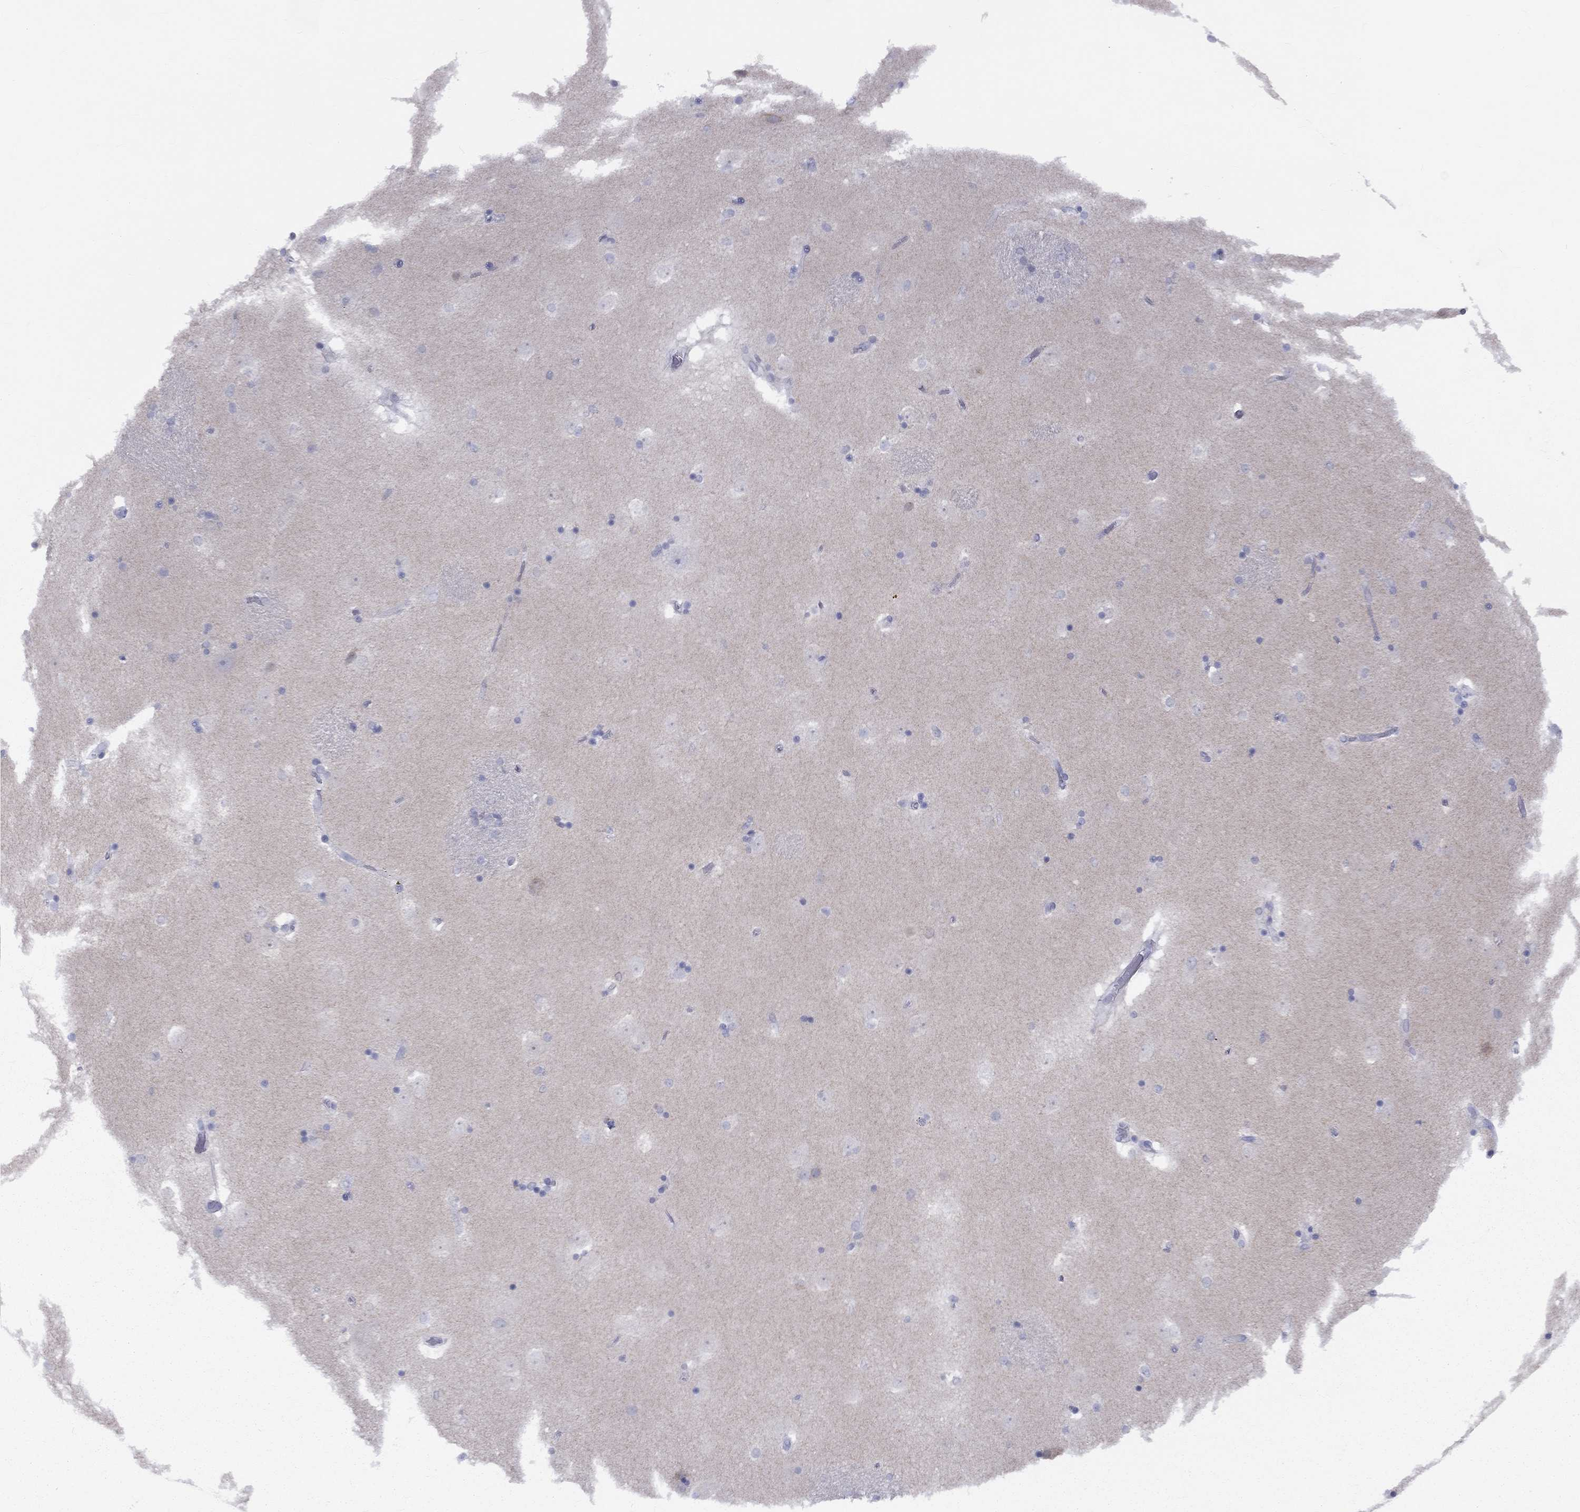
{"staining": {"intensity": "negative", "quantity": "none", "location": "none"}, "tissue": "caudate", "cell_type": "Glial cells", "image_type": "normal", "snomed": [{"axis": "morphology", "description": "Normal tissue, NOS"}, {"axis": "topography", "description": "Lateral ventricle wall"}], "caption": "Immunohistochemistry histopathology image of benign caudate: caudate stained with DAB (3,3'-diaminobenzidine) reveals no significant protein expression in glial cells.", "gene": "CACNA1A", "patient": {"sex": "male", "age": 51}}